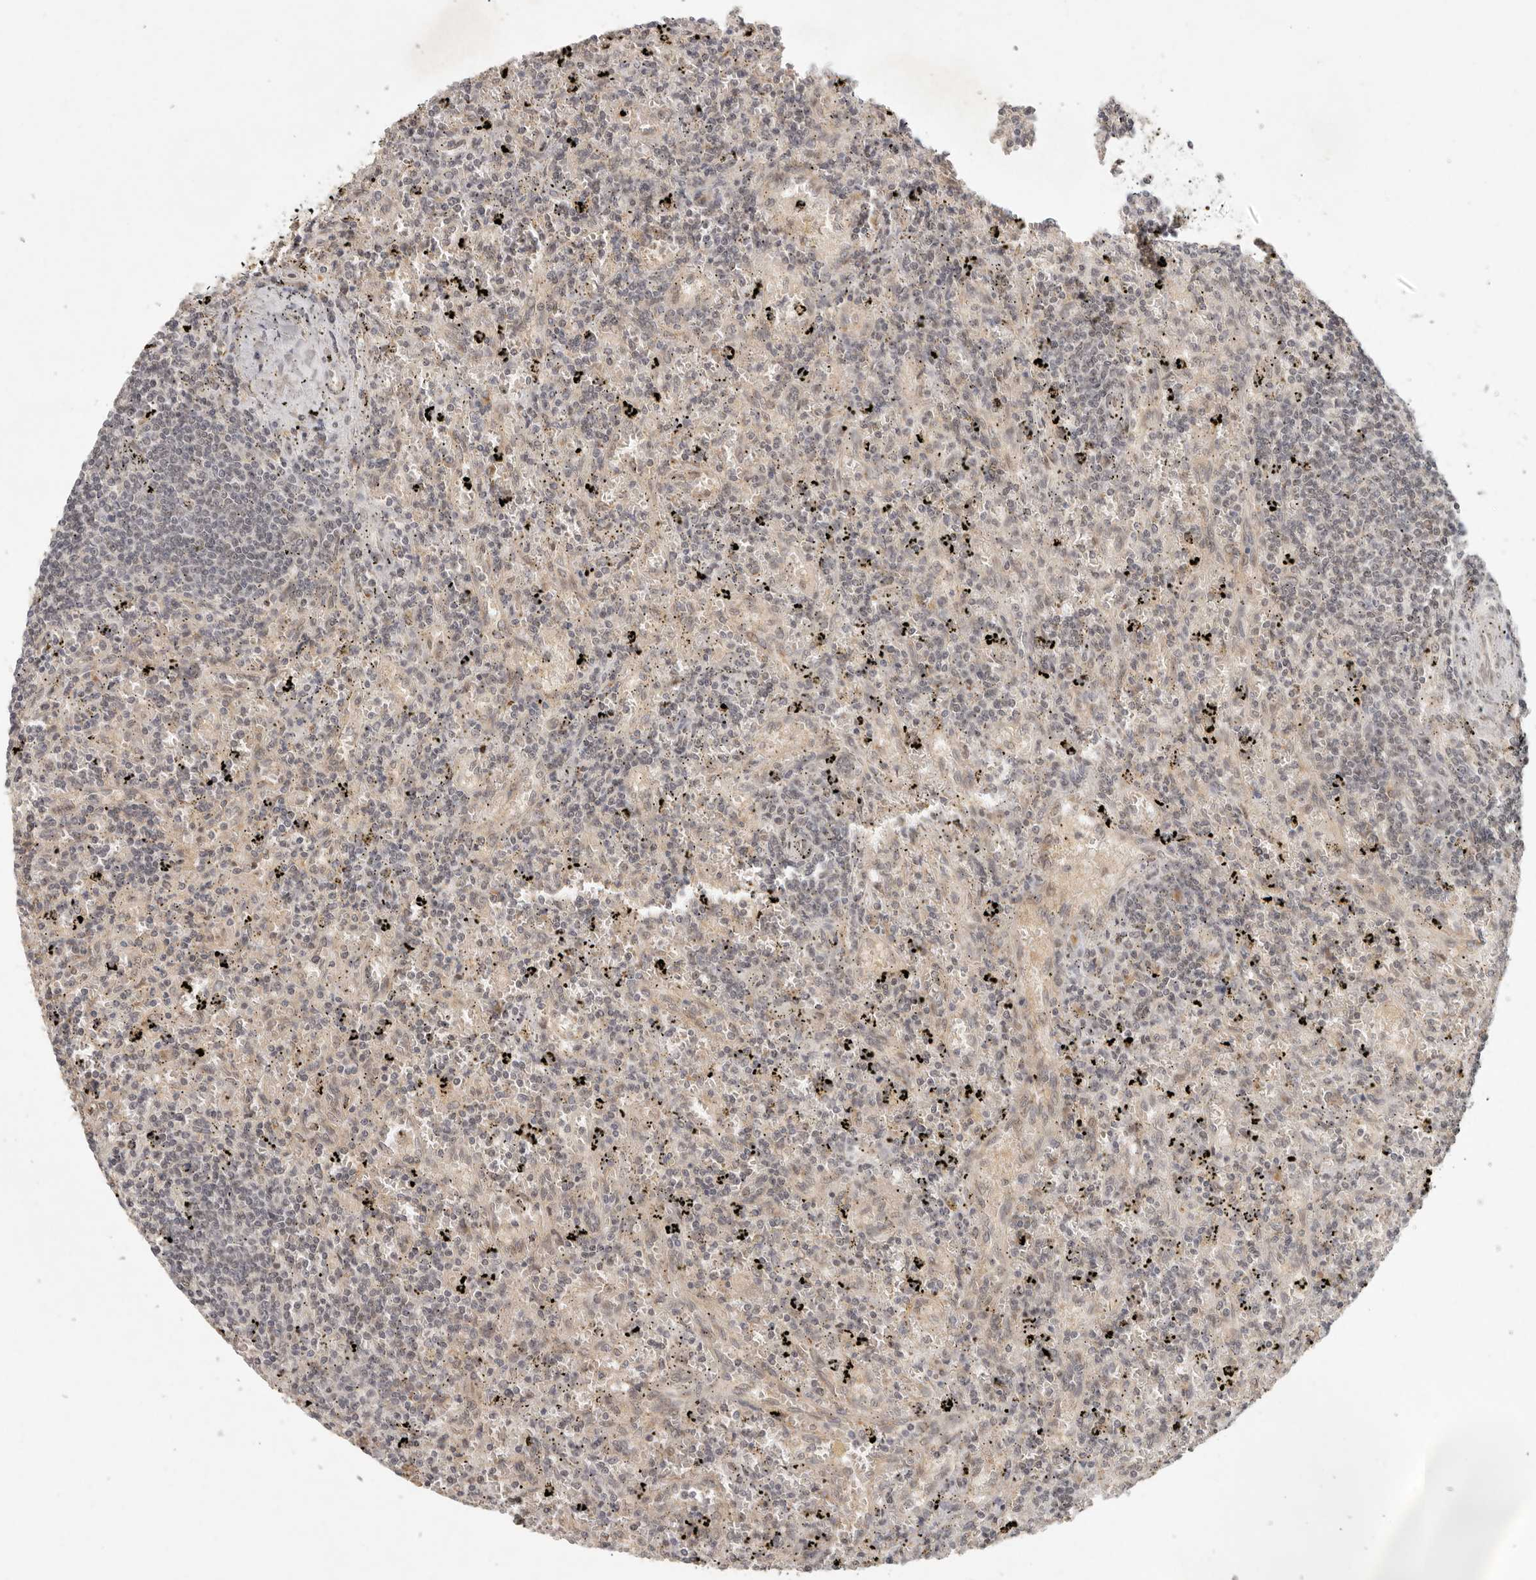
{"staining": {"intensity": "negative", "quantity": "none", "location": "none"}, "tissue": "lymphoma", "cell_type": "Tumor cells", "image_type": "cancer", "snomed": [{"axis": "morphology", "description": "Malignant lymphoma, non-Hodgkin's type, Low grade"}, {"axis": "topography", "description": "Spleen"}], "caption": "Lymphoma was stained to show a protein in brown. There is no significant positivity in tumor cells.", "gene": "LRRC75A", "patient": {"sex": "male", "age": 76}}